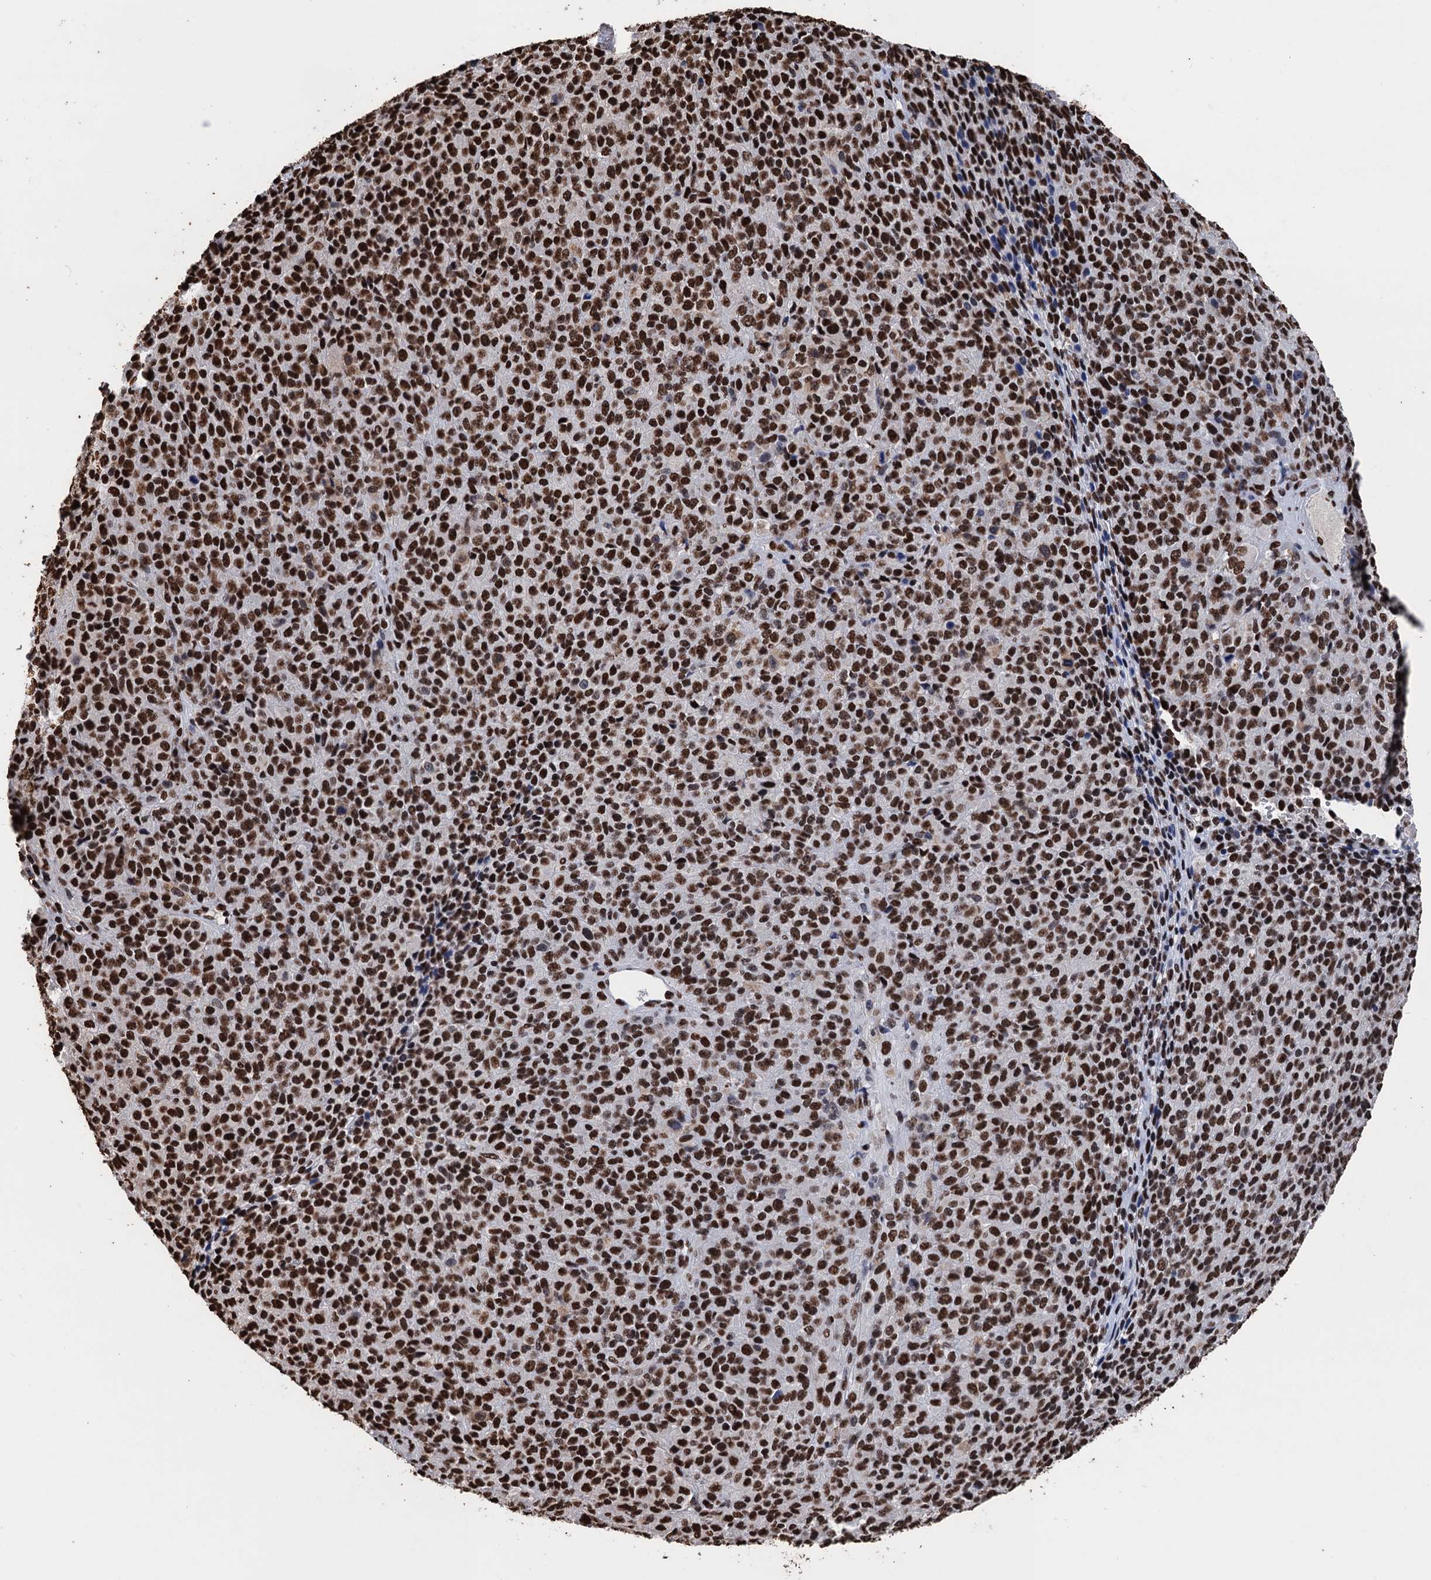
{"staining": {"intensity": "strong", "quantity": ">75%", "location": "nuclear"}, "tissue": "melanoma", "cell_type": "Tumor cells", "image_type": "cancer", "snomed": [{"axis": "morphology", "description": "Malignant melanoma, Metastatic site"}, {"axis": "topography", "description": "Brain"}], "caption": "Protein analysis of melanoma tissue demonstrates strong nuclear positivity in approximately >75% of tumor cells.", "gene": "UBA2", "patient": {"sex": "female", "age": 56}}